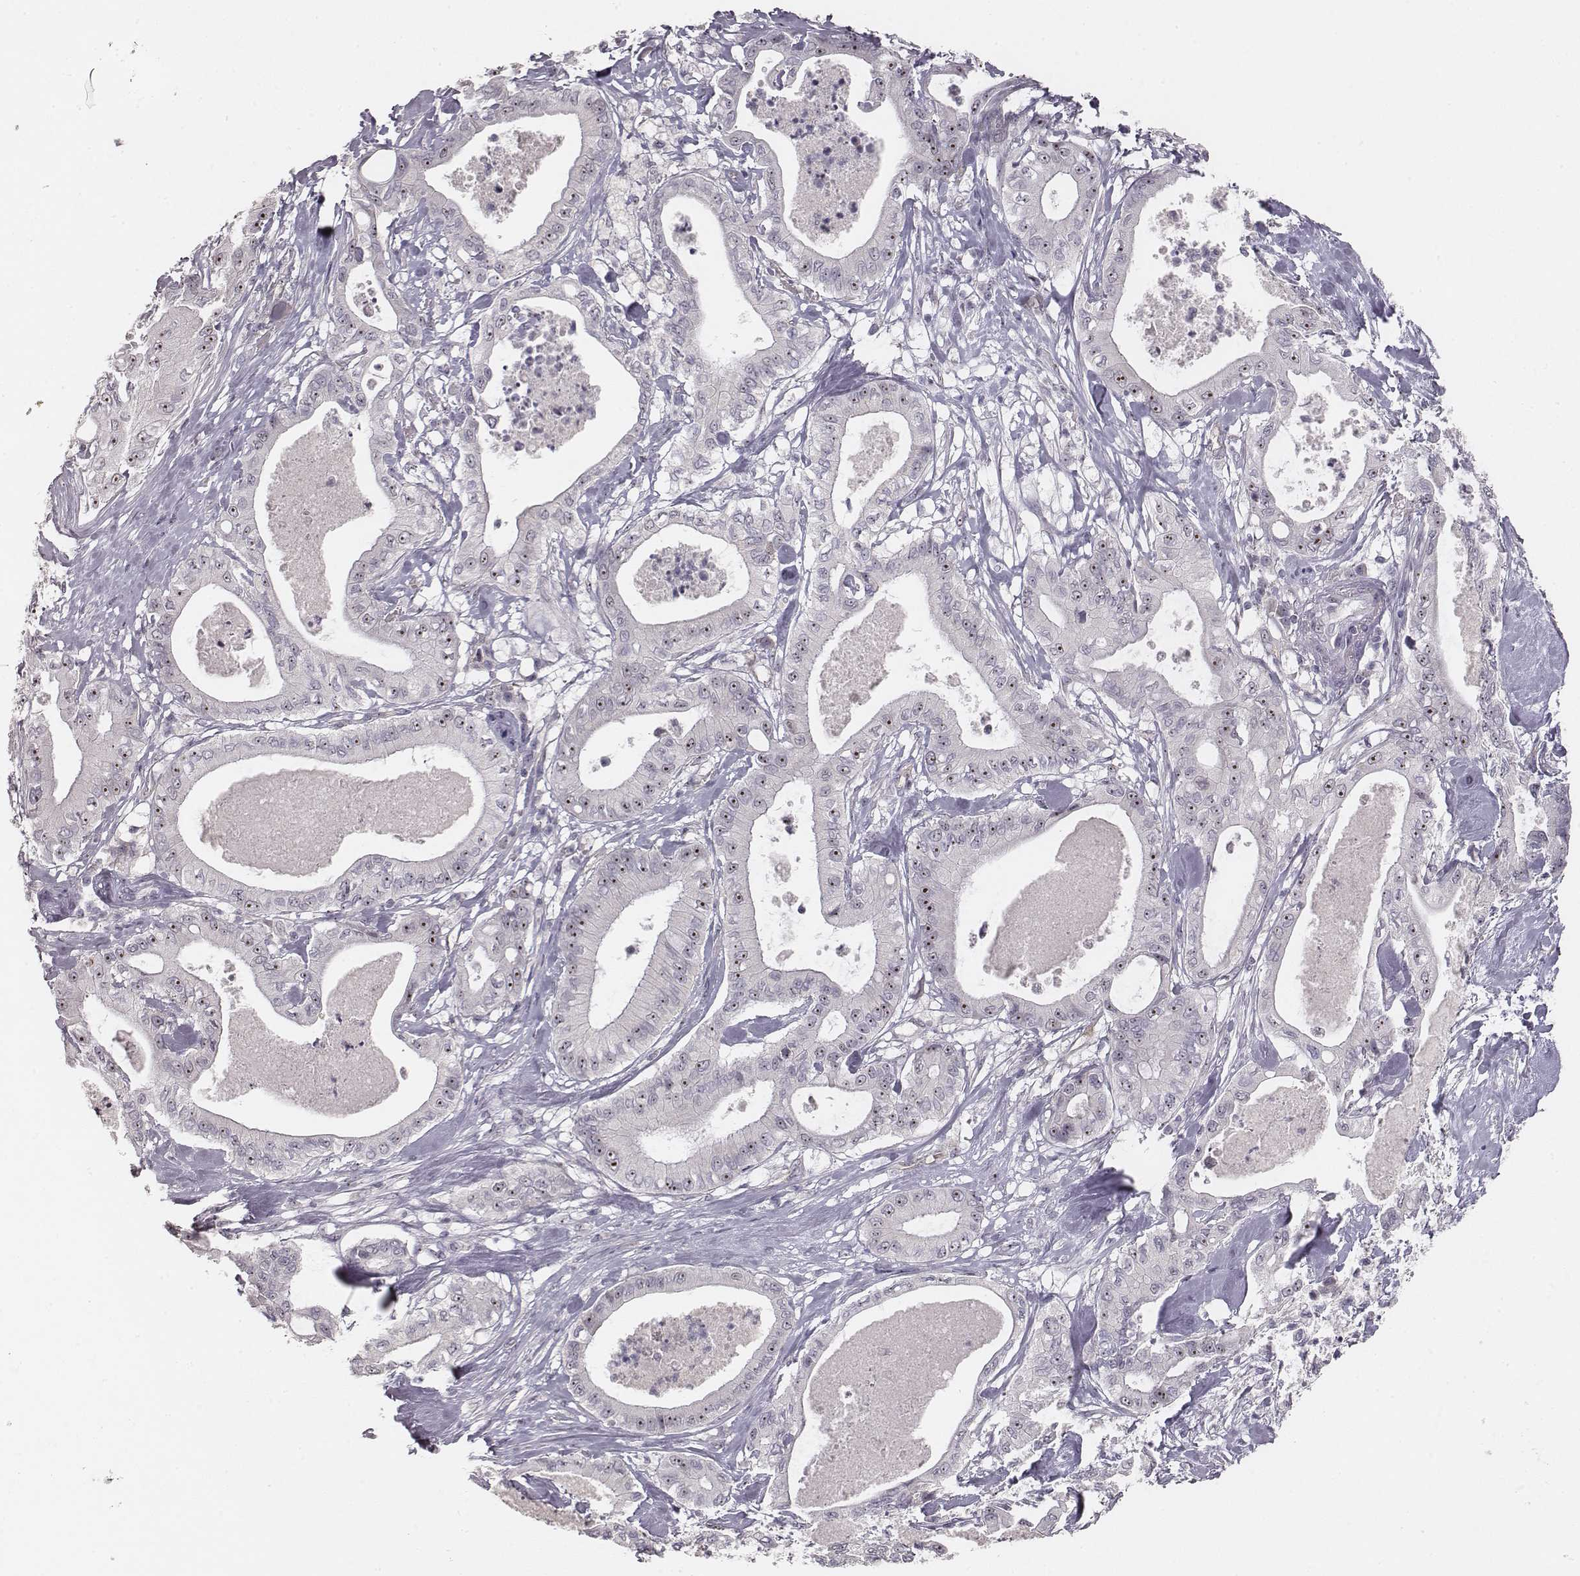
{"staining": {"intensity": "strong", "quantity": ">75%", "location": "nuclear"}, "tissue": "pancreatic cancer", "cell_type": "Tumor cells", "image_type": "cancer", "snomed": [{"axis": "morphology", "description": "Adenocarcinoma, NOS"}, {"axis": "topography", "description": "Pancreas"}], "caption": "Brown immunohistochemical staining in pancreatic cancer (adenocarcinoma) reveals strong nuclear expression in about >75% of tumor cells.", "gene": "NIFK", "patient": {"sex": "male", "age": 71}}